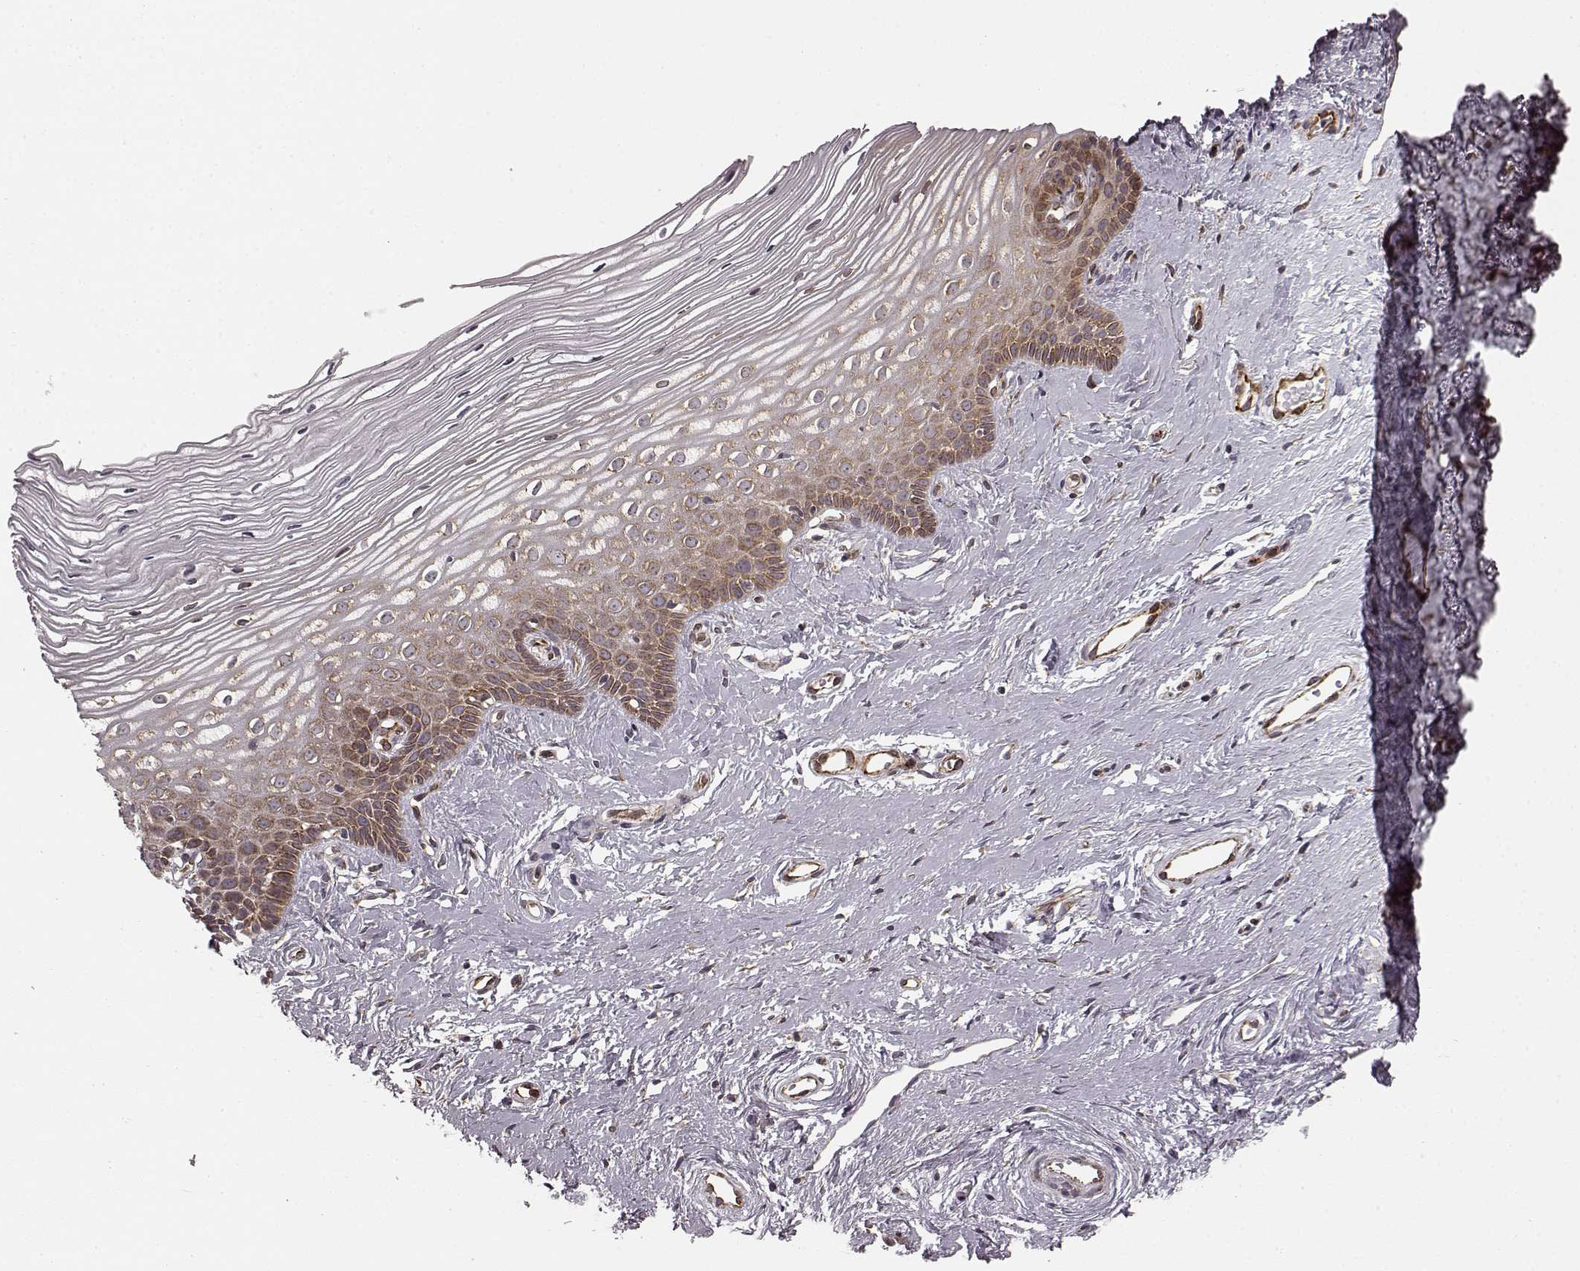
{"staining": {"intensity": "weak", "quantity": ">75%", "location": "cytoplasmic/membranous"}, "tissue": "cervix", "cell_type": "Glandular cells", "image_type": "normal", "snomed": [{"axis": "morphology", "description": "Normal tissue, NOS"}, {"axis": "topography", "description": "Cervix"}], "caption": "Immunohistochemical staining of benign human cervix demonstrates low levels of weak cytoplasmic/membranous expression in about >75% of glandular cells. Immunohistochemistry (ihc) stains the protein in brown and the nuclei are stained blue.", "gene": "TMEM14A", "patient": {"sex": "female", "age": 40}}